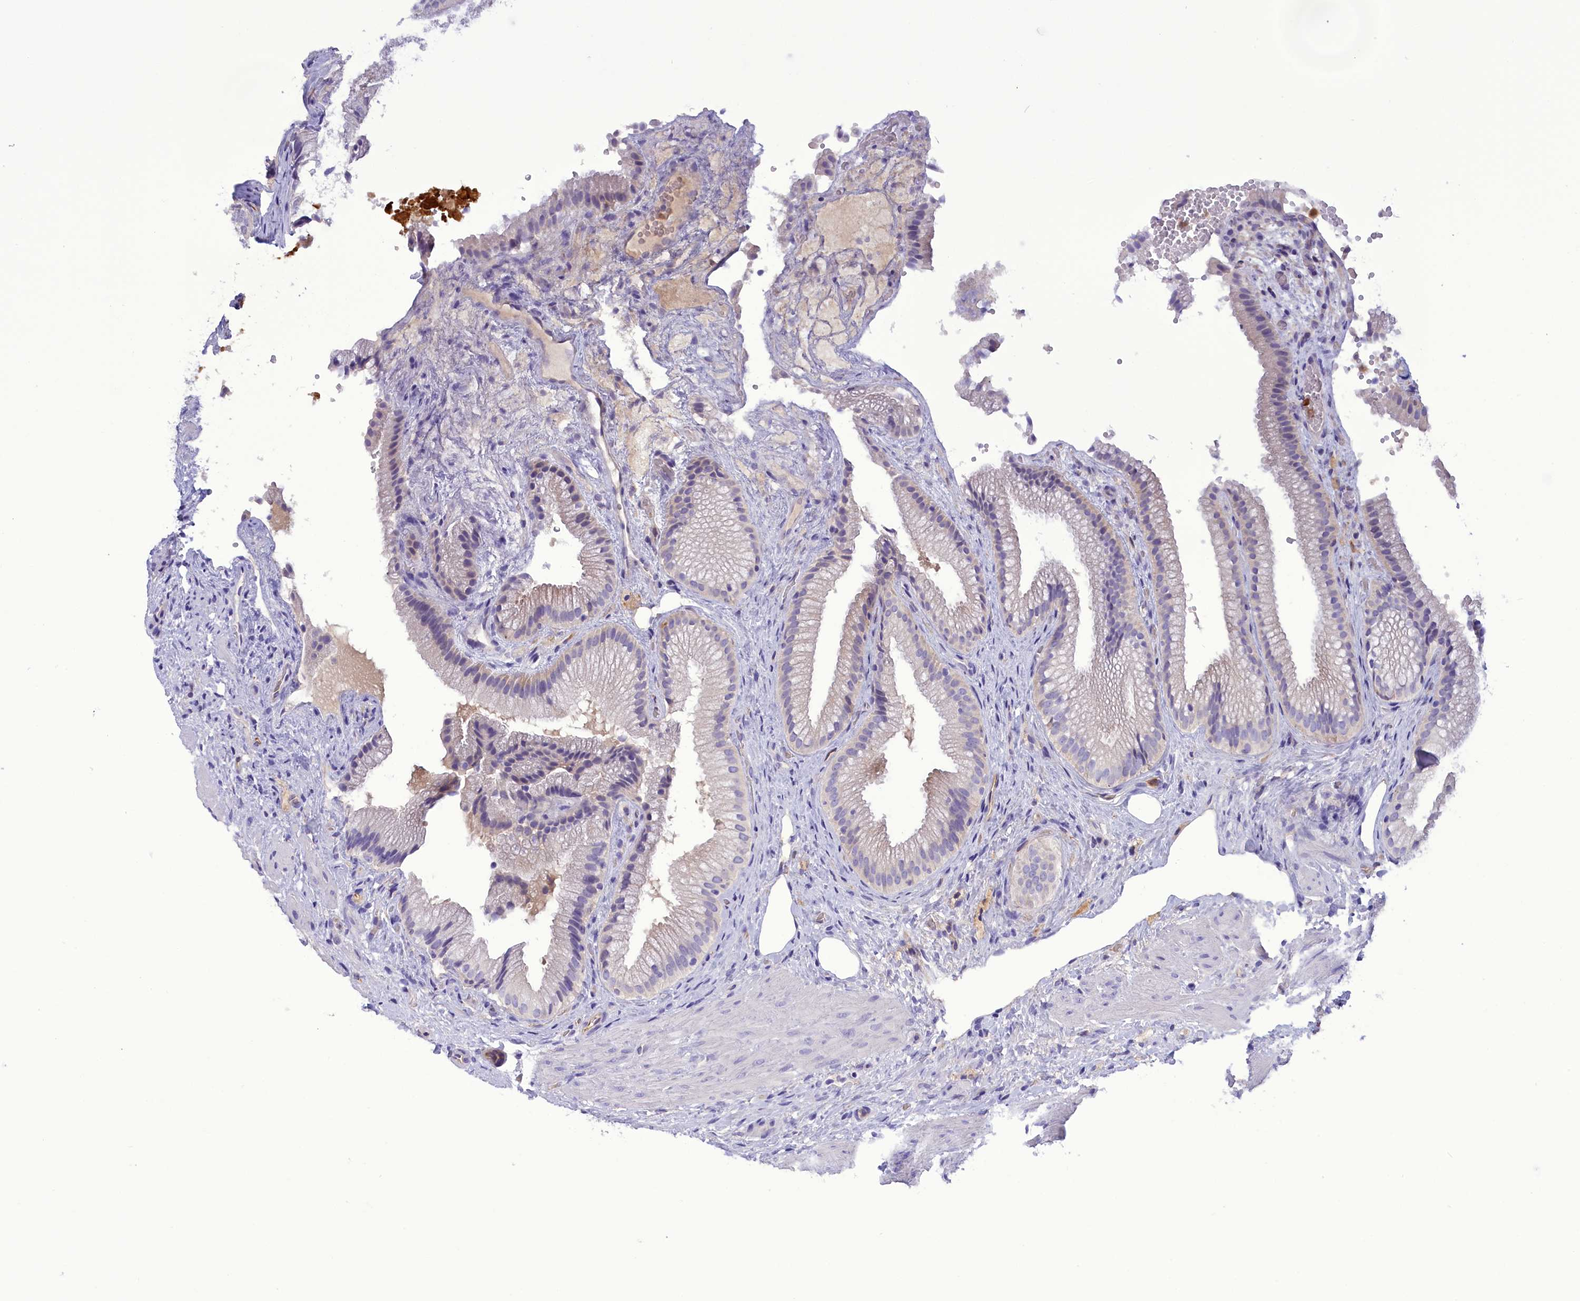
{"staining": {"intensity": "negative", "quantity": "none", "location": "none"}, "tissue": "gallbladder", "cell_type": "Glandular cells", "image_type": "normal", "snomed": [{"axis": "morphology", "description": "Normal tissue, NOS"}, {"axis": "morphology", "description": "Inflammation, NOS"}, {"axis": "topography", "description": "Gallbladder"}], "caption": "This image is of normal gallbladder stained with immunohistochemistry (IHC) to label a protein in brown with the nuclei are counter-stained blue. There is no staining in glandular cells.", "gene": "FAM149B1", "patient": {"sex": "male", "age": 51}}